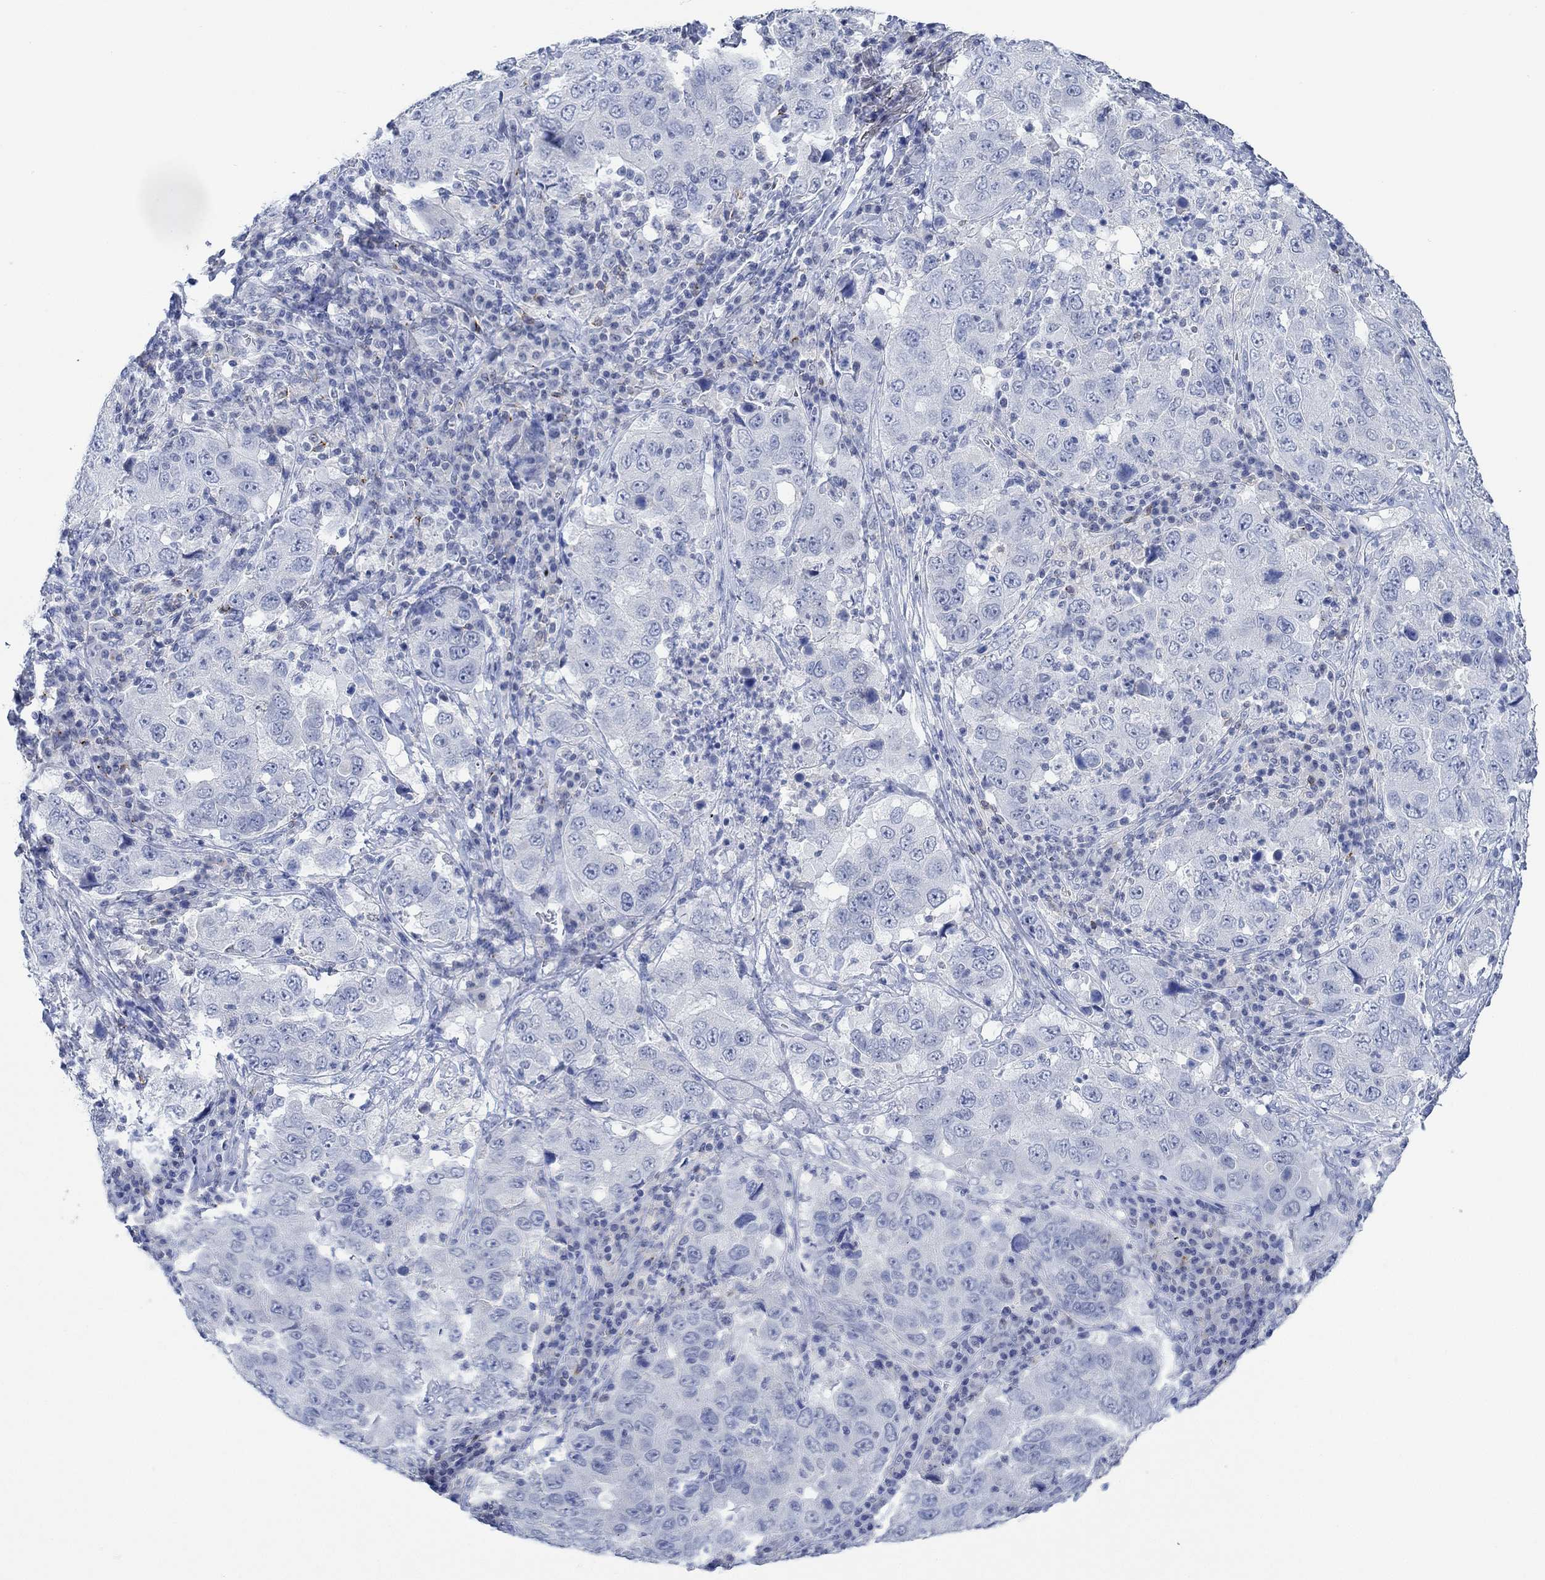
{"staining": {"intensity": "negative", "quantity": "none", "location": "none"}, "tissue": "lung cancer", "cell_type": "Tumor cells", "image_type": "cancer", "snomed": [{"axis": "morphology", "description": "Adenocarcinoma, NOS"}, {"axis": "topography", "description": "Lung"}], "caption": "Immunohistochemistry micrograph of lung cancer stained for a protein (brown), which demonstrates no positivity in tumor cells.", "gene": "PPP1R17", "patient": {"sex": "male", "age": 73}}